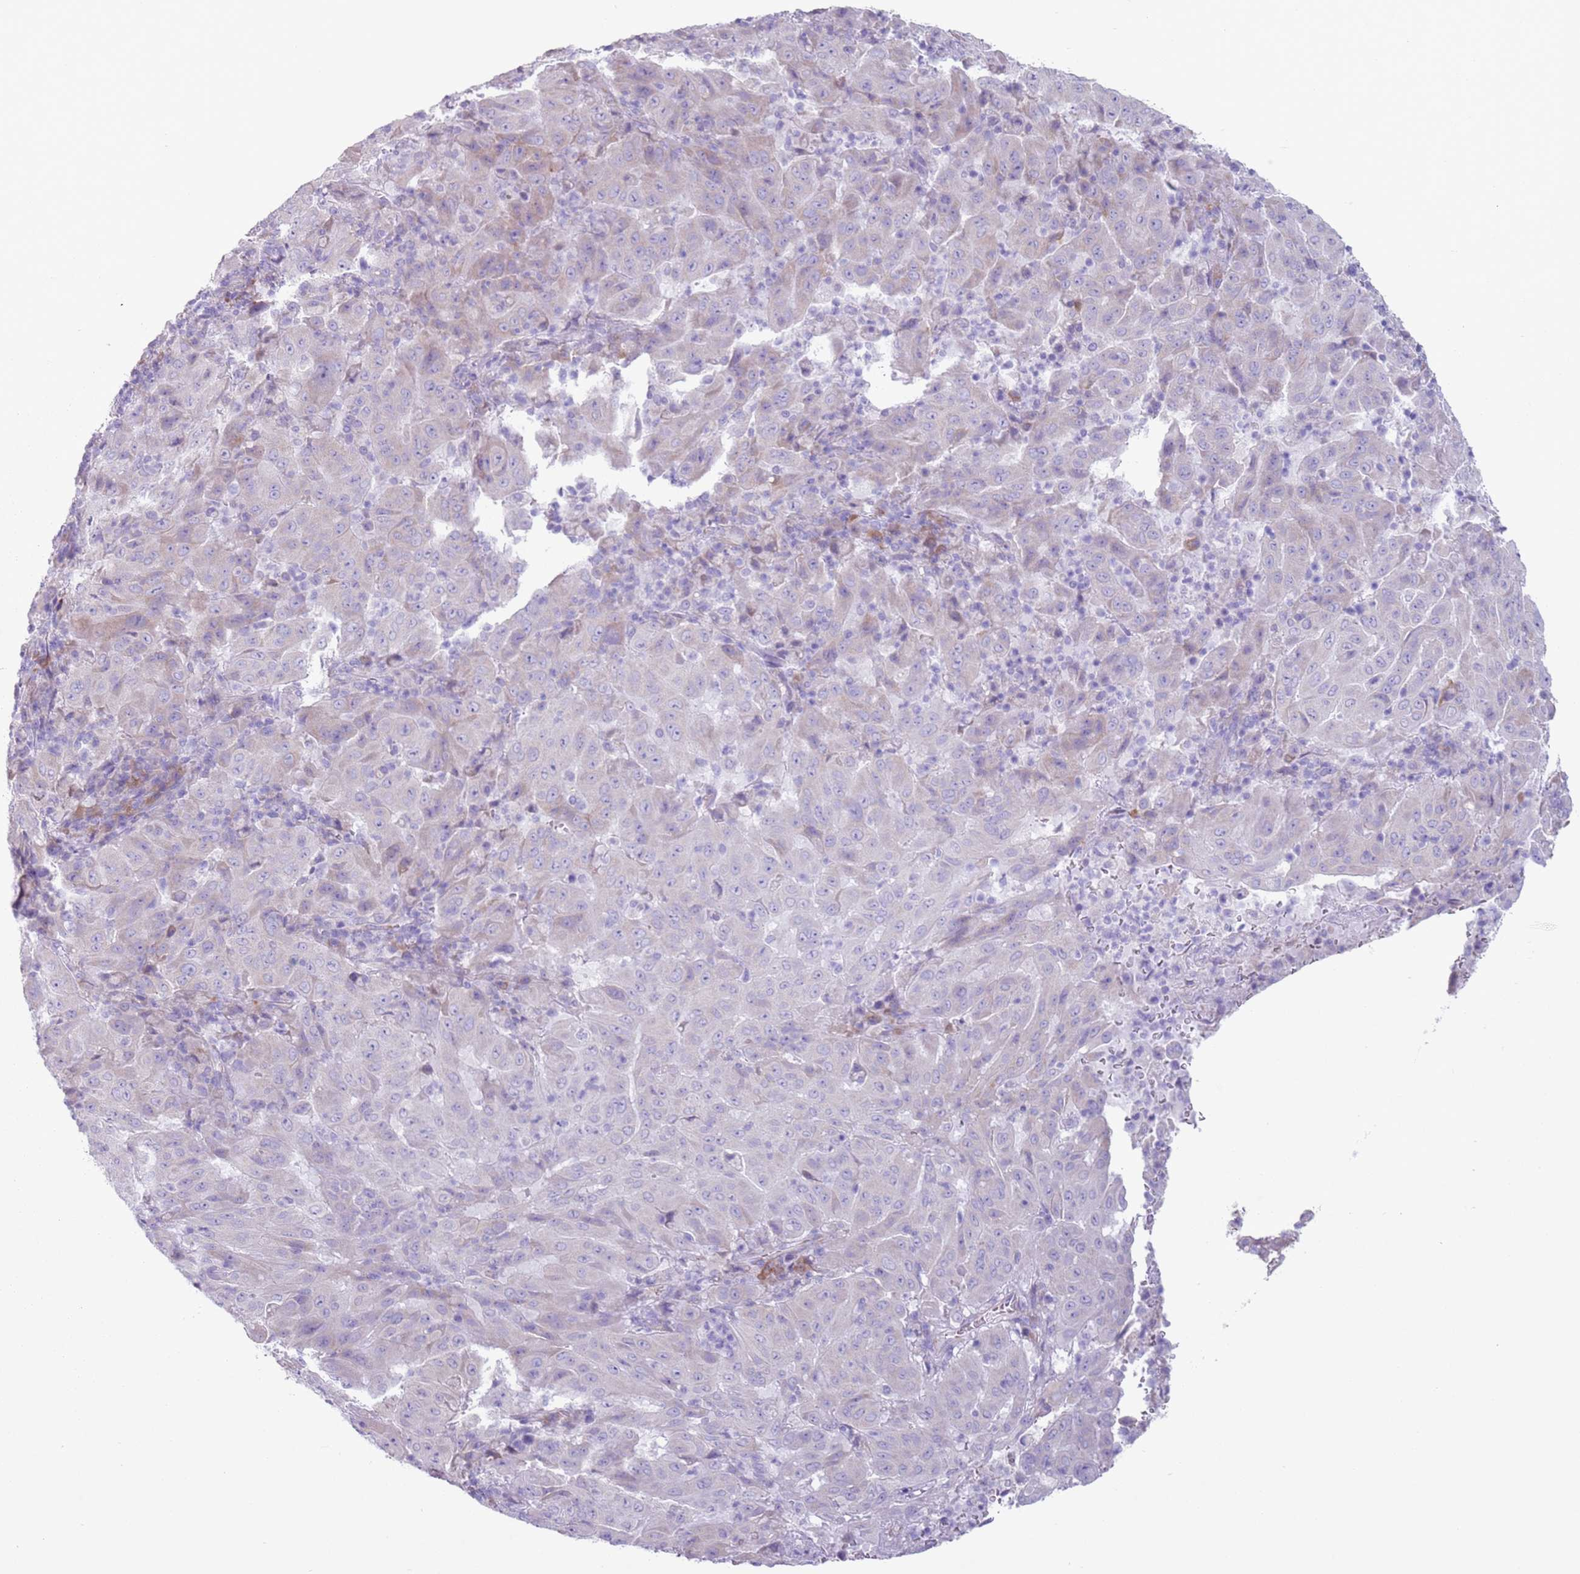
{"staining": {"intensity": "negative", "quantity": "none", "location": "none"}, "tissue": "pancreatic cancer", "cell_type": "Tumor cells", "image_type": "cancer", "snomed": [{"axis": "morphology", "description": "Adenocarcinoma, NOS"}, {"axis": "topography", "description": "Pancreas"}], "caption": "Pancreatic adenocarcinoma was stained to show a protein in brown. There is no significant positivity in tumor cells.", "gene": "HYOU1", "patient": {"sex": "male", "age": 63}}